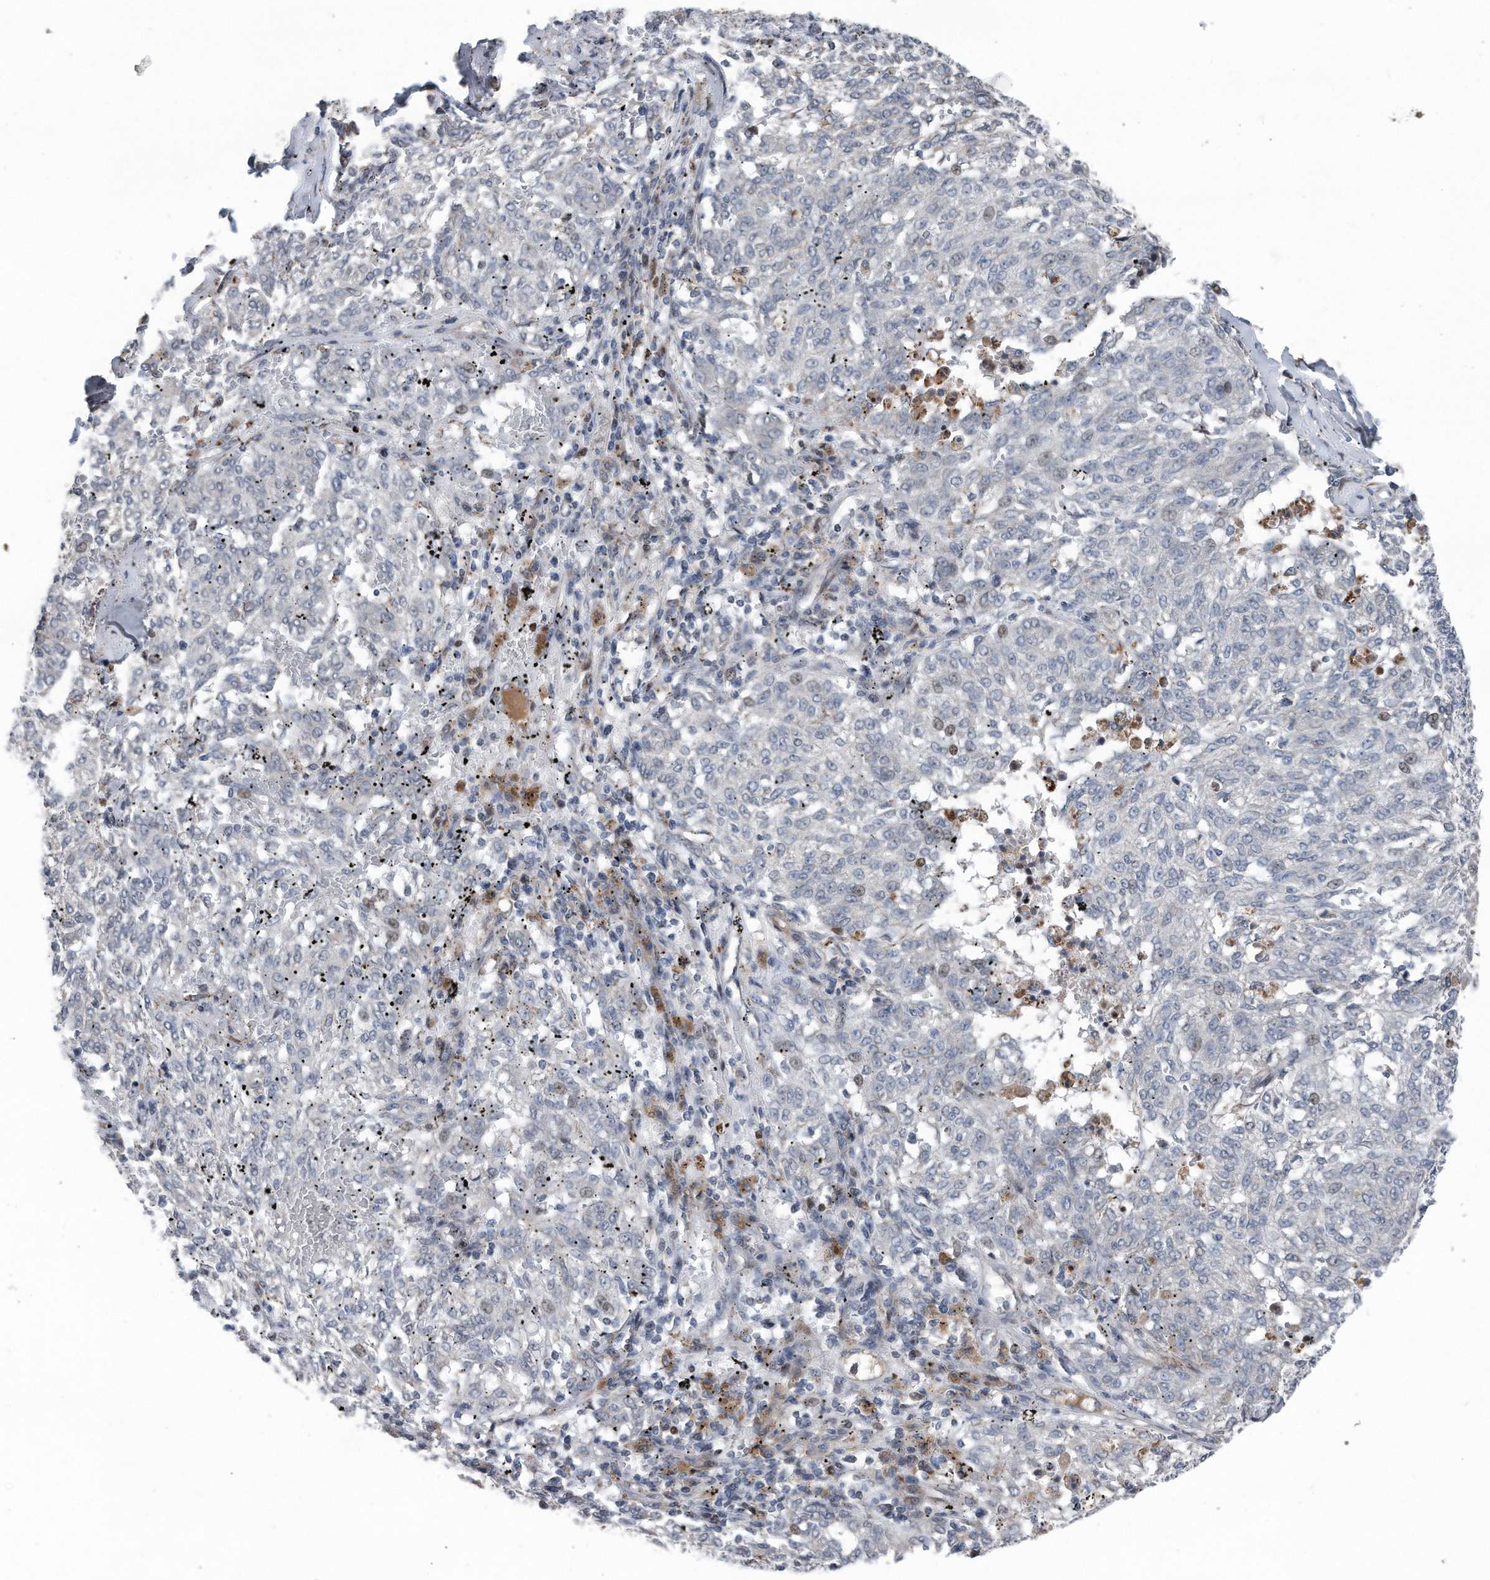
{"staining": {"intensity": "weak", "quantity": "<25%", "location": "nuclear"}, "tissue": "melanoma", "cell_type": "Tumor cells", "image_type": "cancer", "snomed": [{"axis": "morphology", "description": "Malignant melanoma, NOS"}, {"axis": "topography", "description": "Skin"}], "caption": "Immunohistochemistry micrograph of human malignant melanoma stained for a protein (brown), which exhibits no expression in tumor cells.", "gene": "DST", "patient": {"sex": "female", "age": 72}}